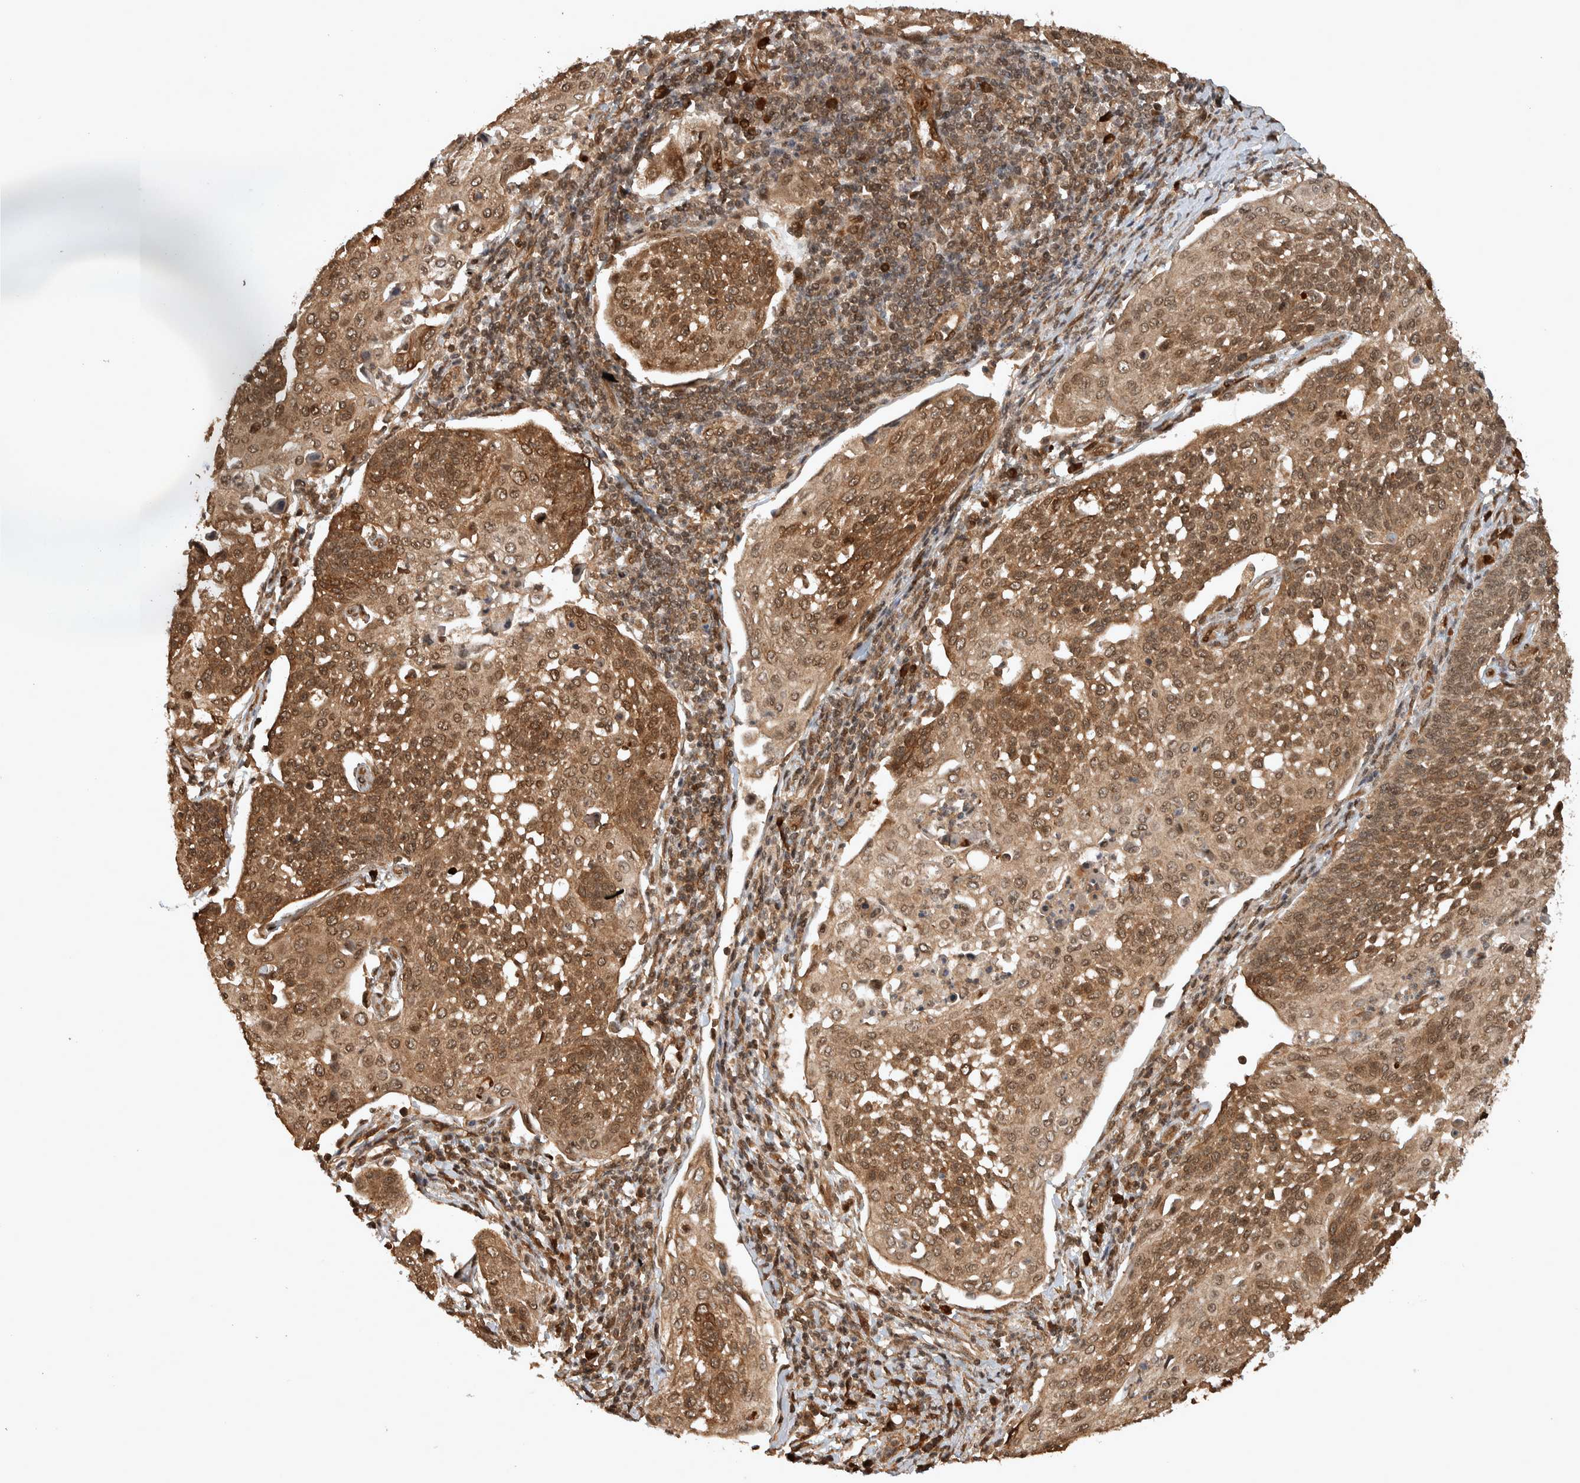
{"staining": {"intensity": "moderate", "quantity": ">75%", "location": "cytoplasmic/membranous,nuclear"}, "tissue": "cervical cancer", "cell_type": "Tumor cells", "image_type": "cancer", "snomed": [{"axis": "morphology", "description": "Squamous cell carcinoma, NOS"}, {"axis": "topography", "description": "Cervix"}], "caption": "This image shows IHC staining of cervical squamous cell carcinoma, with medium moderate cytoplasmic/membranous and nuclear expression in about >75% of tumor cells.", "gene": "CNTROB", "patient": {"sex": "female", "age": 34}}